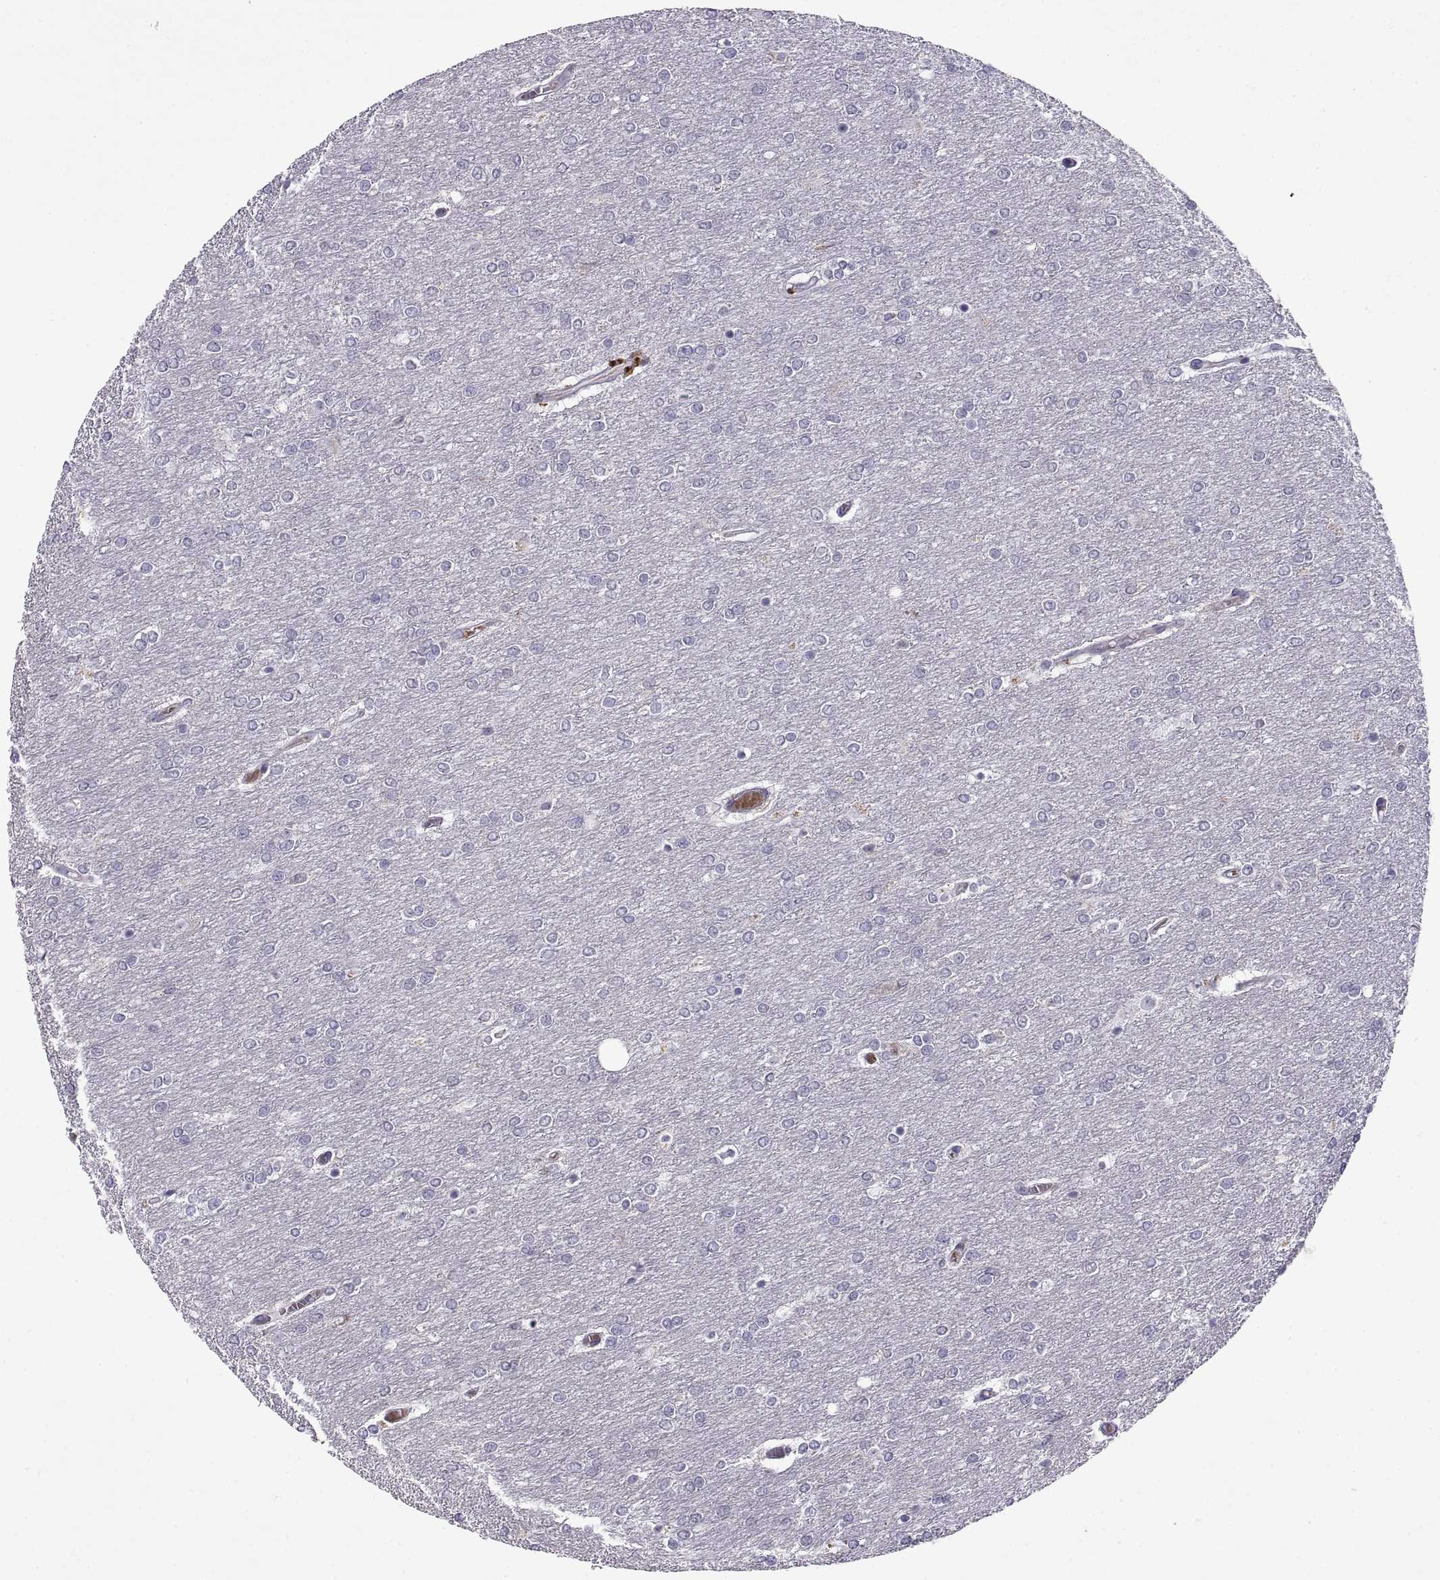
{"staining": {"intensity": "negative", "quantity": "none", "location": "none"}, "tissue": "glioma", "cell_type": "Tumor cells", "image_type": "cancer", "snomed": [{"axis": "morphology", "description": "Glioma, malignant, High grade"}, {"axis": "topography", "description": "Brain"}], "caption": "Immunohistochemical staining of glioma shows no significant positivity in tumor cells.", "gene": "DOK3", "patient": {"sex": "female", "age": 61}}